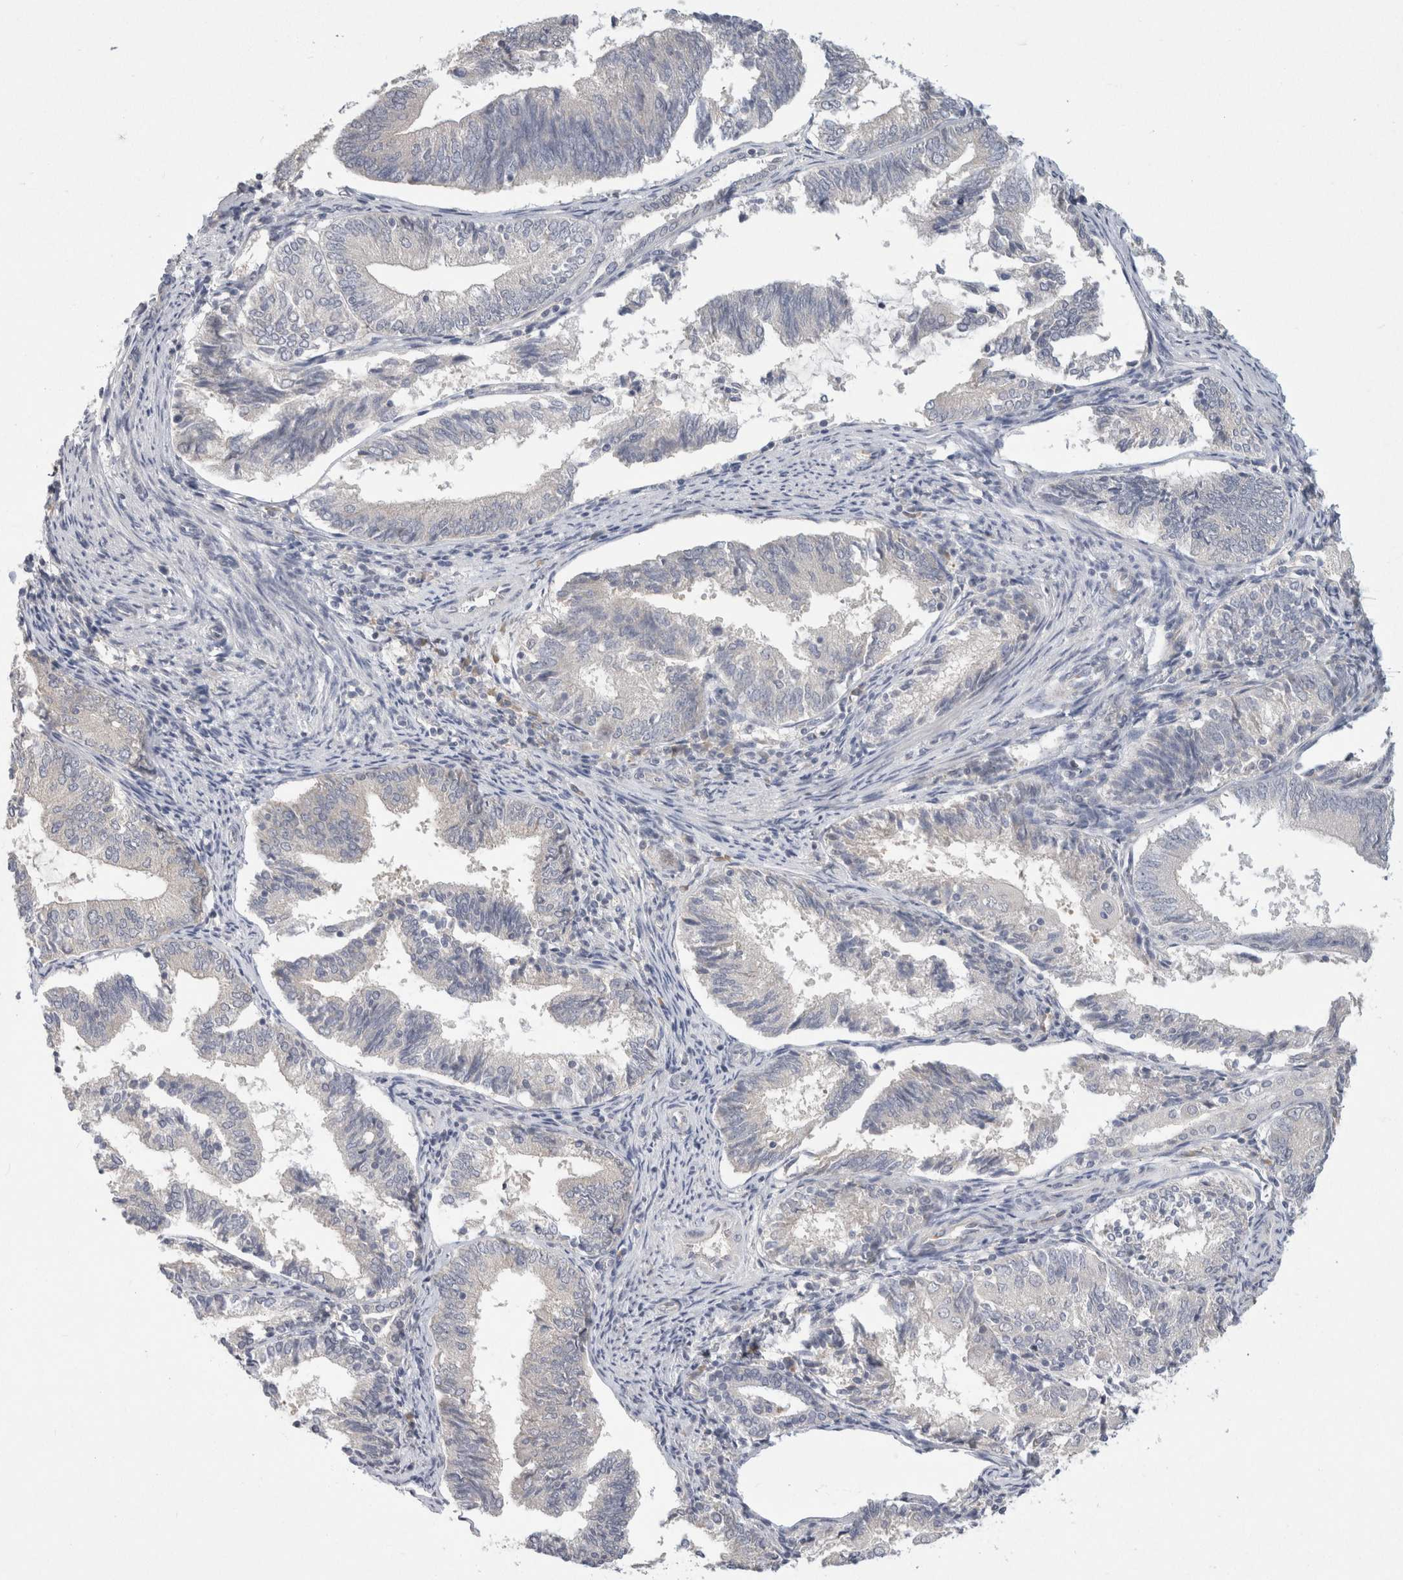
{"staining": {"intensity": "negative", "quantity": "none", "location": "none"}, "tissue": "endometrial cancer", "cell_type": "Tumor cells", "image_type": "cancer", "snomed": [{"axis": "morphology", "description": "Adenocarcinoma, NOS"}, {"axis": "topography", "description": "Endometrium"}], "caption": "IHC micrograph of endometrial cancer stained for a protein (brown), which exhibits no expression in tumor cells.", "gene": "CHRM4", "patient": {"sex": "female", "age": 81}}